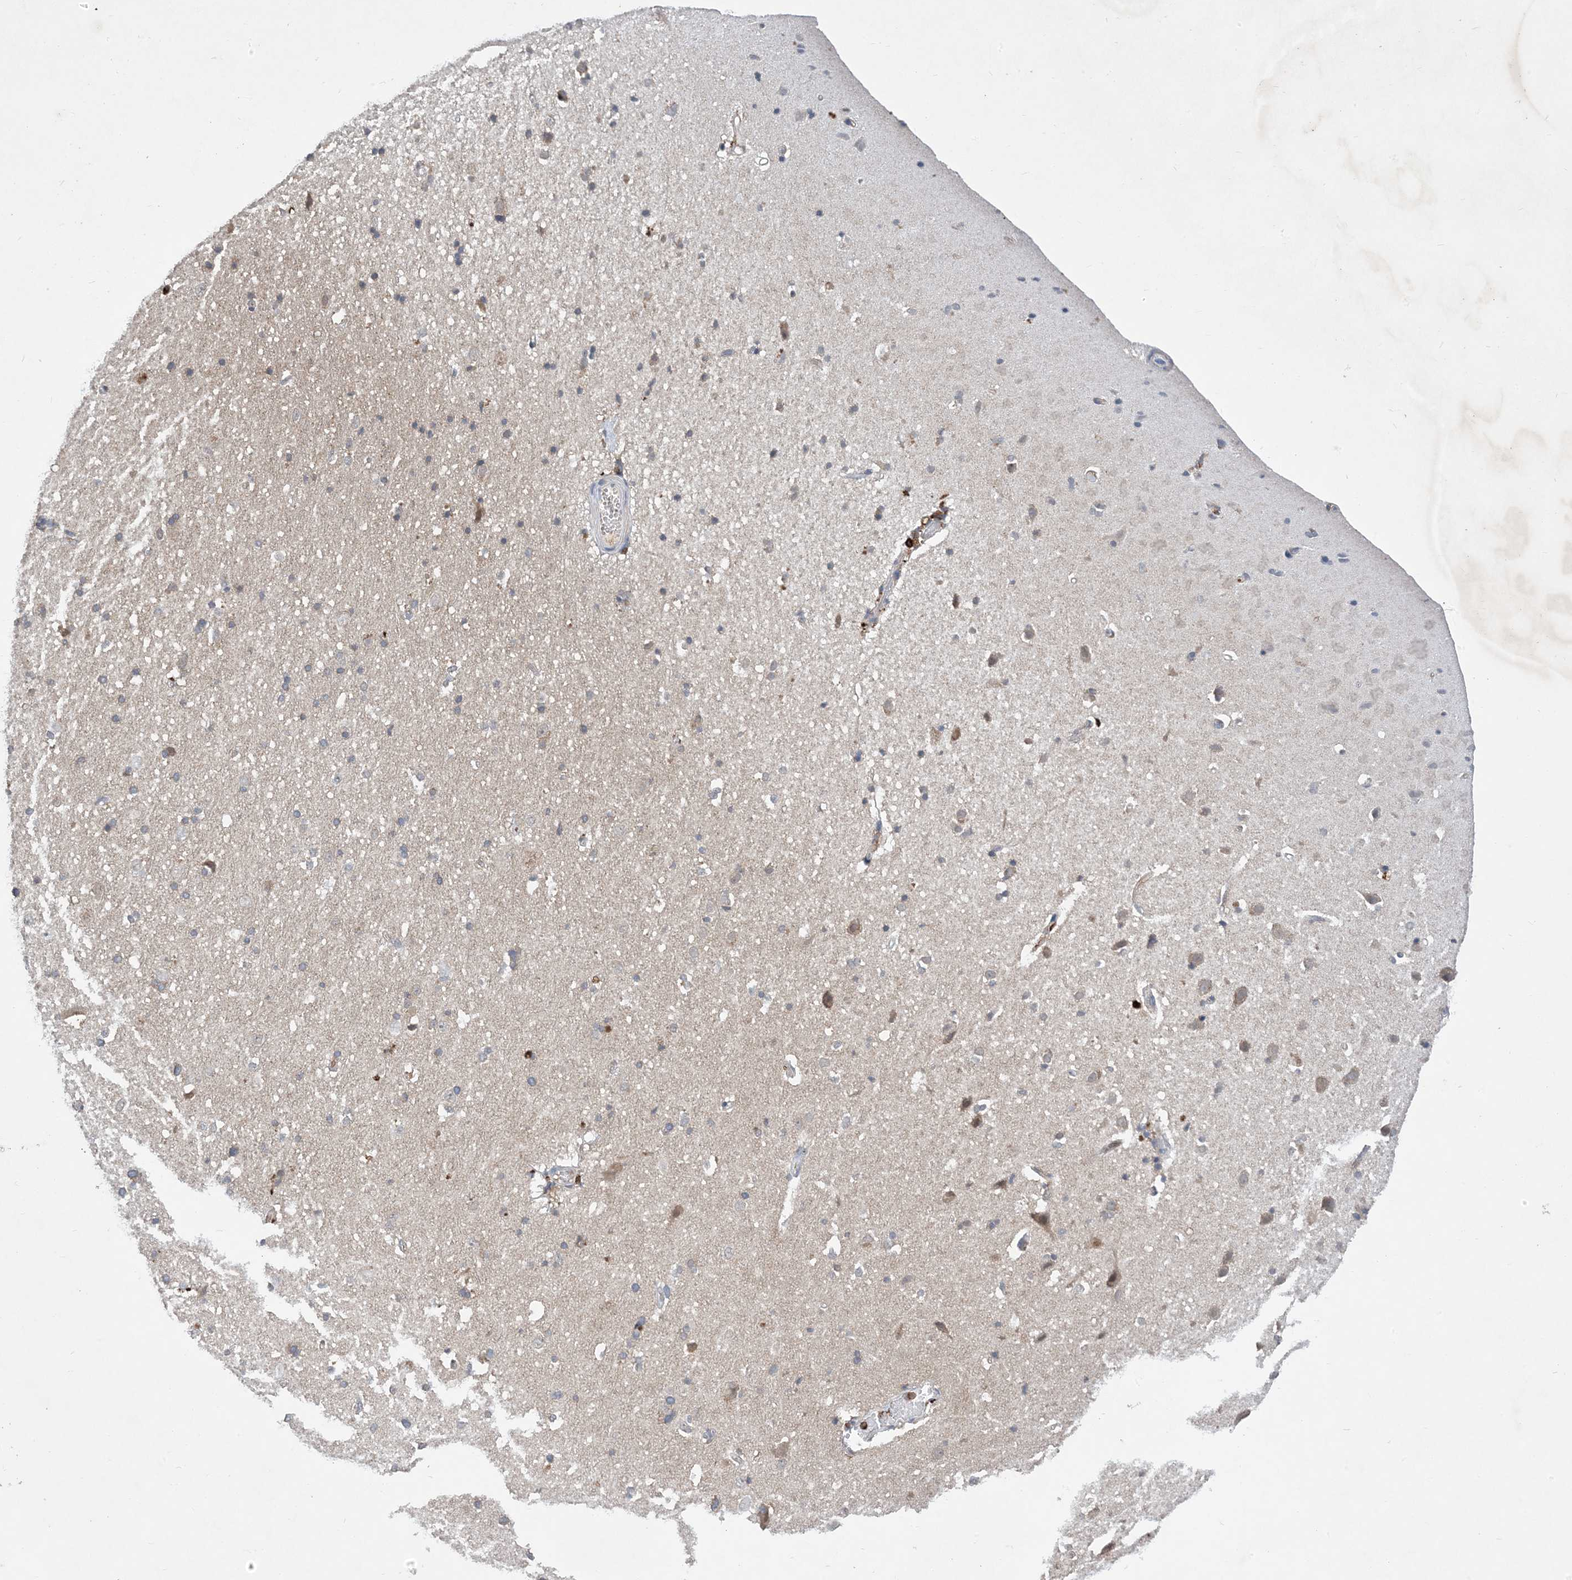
{"staining": {"intensity": "negative", "quantity": "none", "location": "none"}, "tissue": "cerebral cortex", "cell_type": "Endothelial cells", "image_type": "normal", "snomed": [{"axis": "morphology", "description": "Normal tissue, NOS"}, {"axis": "topography", "description": "Cerebral cortex"}], "caption": "Cerebral cortex was stained to show a protein in brown. There is no significant expression in endothelial cells. Brightfield microscopy of IHC stained with DAB (brown) and hematoxylin (blue), captured at high magnification.", "gene": "AK9", "patient": {"sex": "male", "age": 34}}